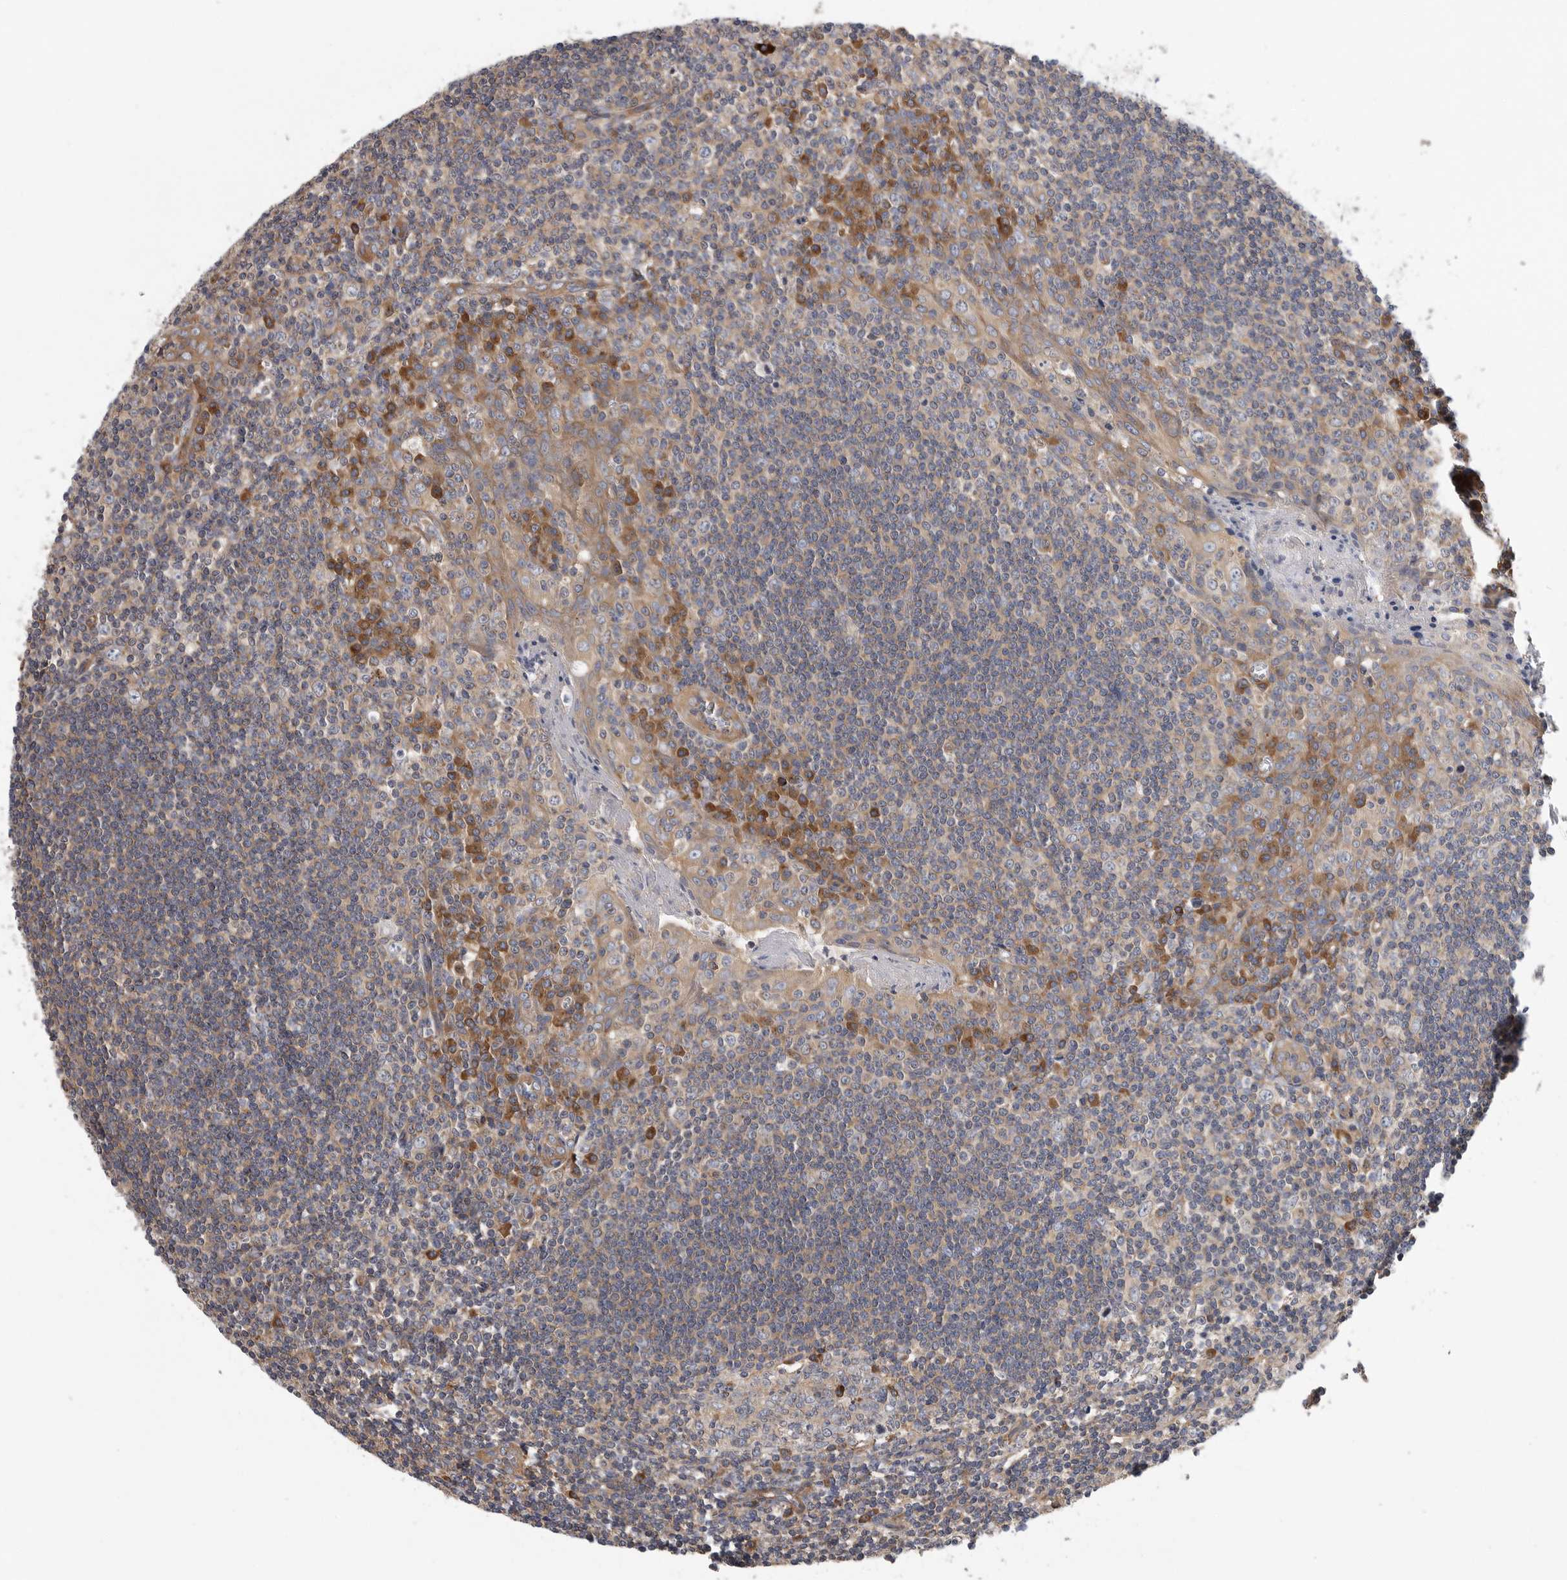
{"staining": {"intensity": "moderate", "quantity": "<25%", "location": "cytoplasmic/membranous"}, "tissue": "tonsil", "cell_type": "Germinal center cells", "image_type": "normal", "snomed": [{"axis": "morphology", "description": "Normal tissue, NOS"}, {"axis": "topography", "description": "Tonsil"}], "caption": "Benign tonsil exhibits moderate cytoplasmic/membranous expression in about <25% of germinal center cells, visualized by immunohistochemistry.", "gene": "OXR1", "patient": {"sex": "male", "age": 27}}